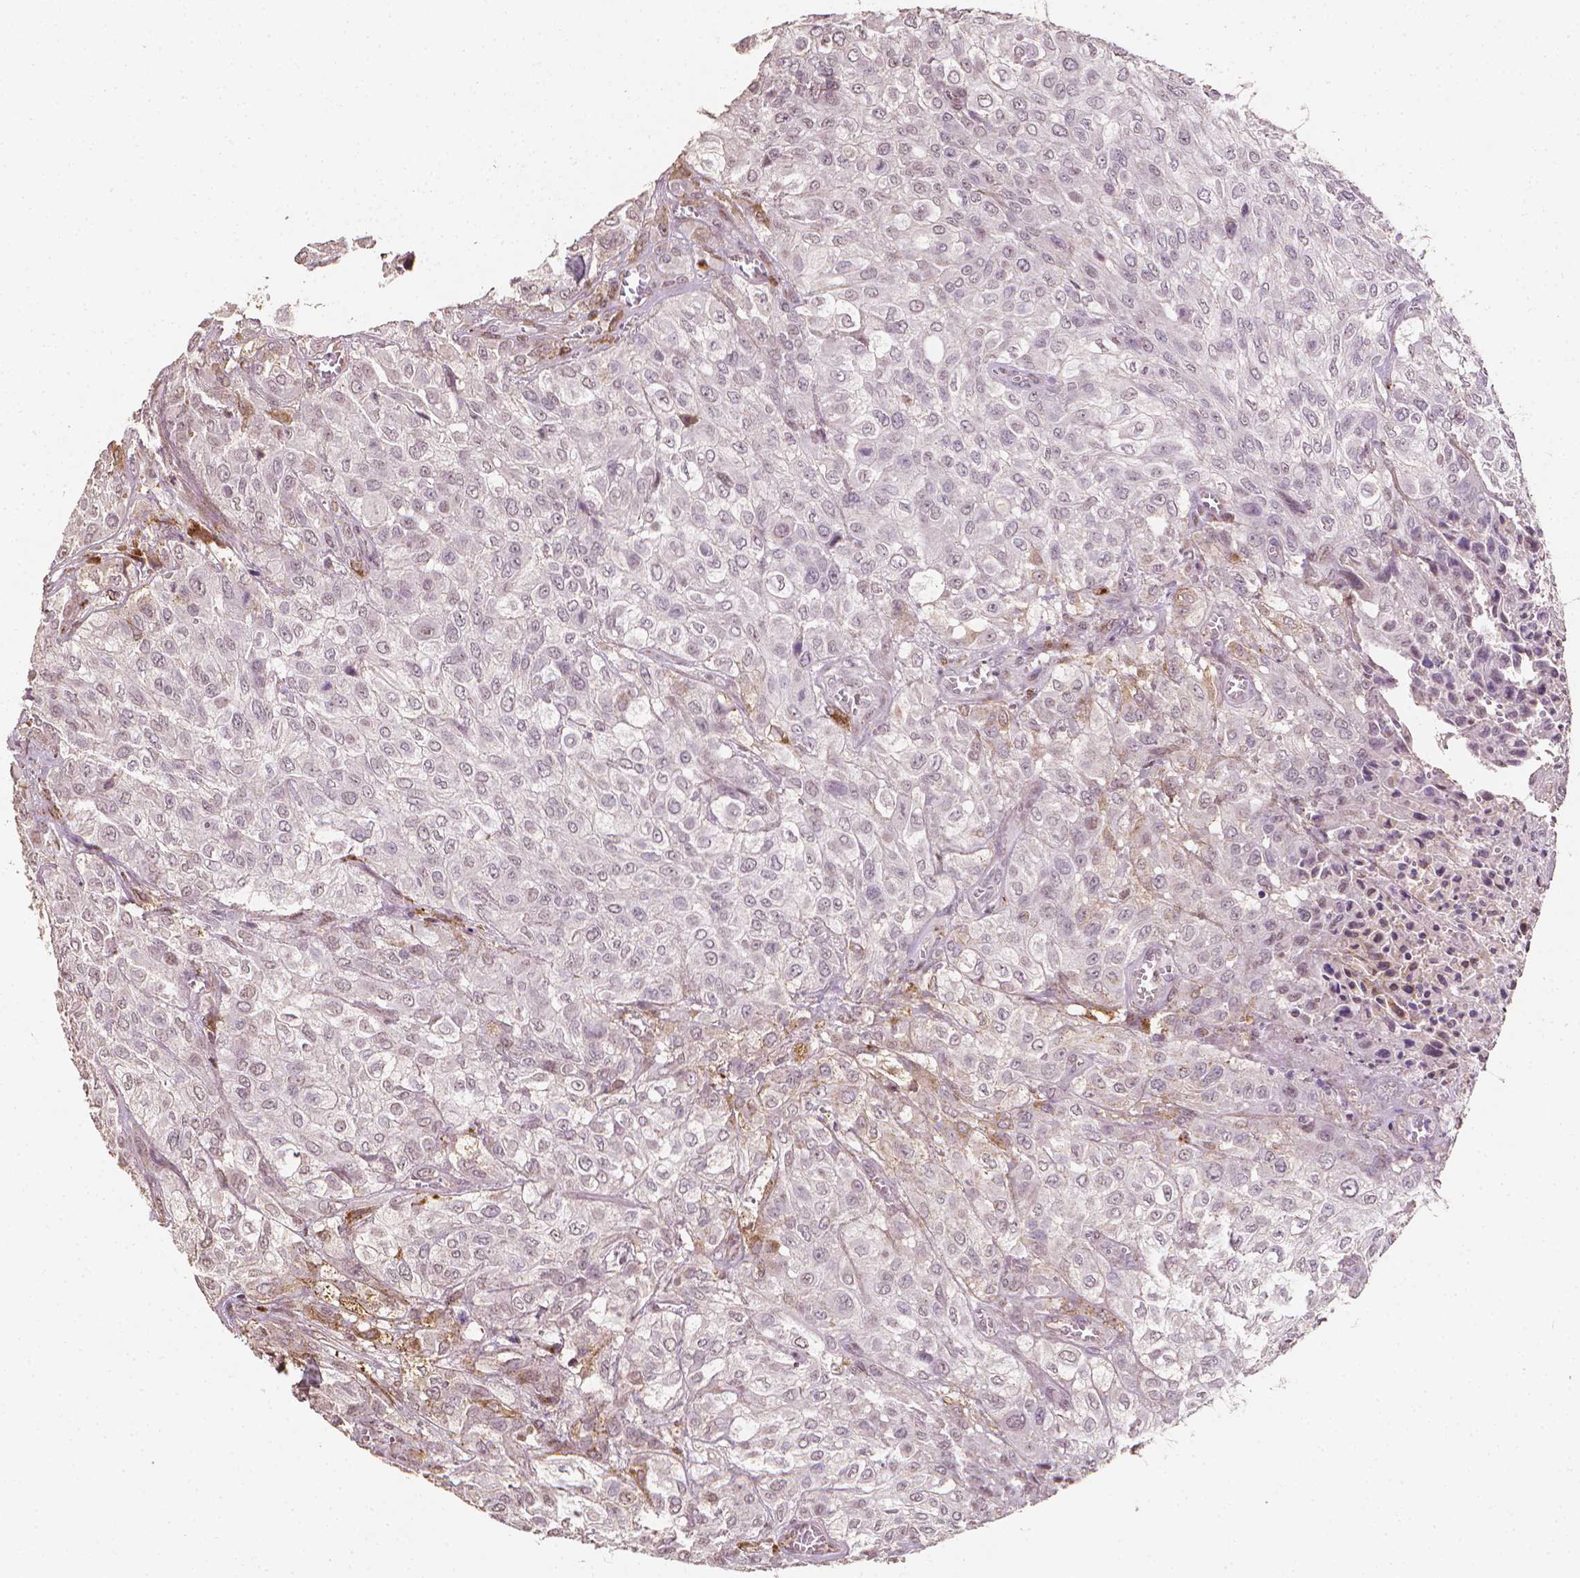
{"staining": {"intensity": "negative", "quantity": "none", "location": "none"}, "tissue": "urothelial cancer", "cell_type": "Tumor cells", "image_type": "cancer", "snomed": [{"axis": "morphology", "description": "Urothelial carcinoma, High grade"}, {"axis": "topography", "description": "Urinary bladder"}], "caption": "An IHC image of urothelial cancer is shown. There is no staining in tumor cells of urothelial cancer.", "gene": "DCN", "patient": {"sex": "male", "age": 57}}